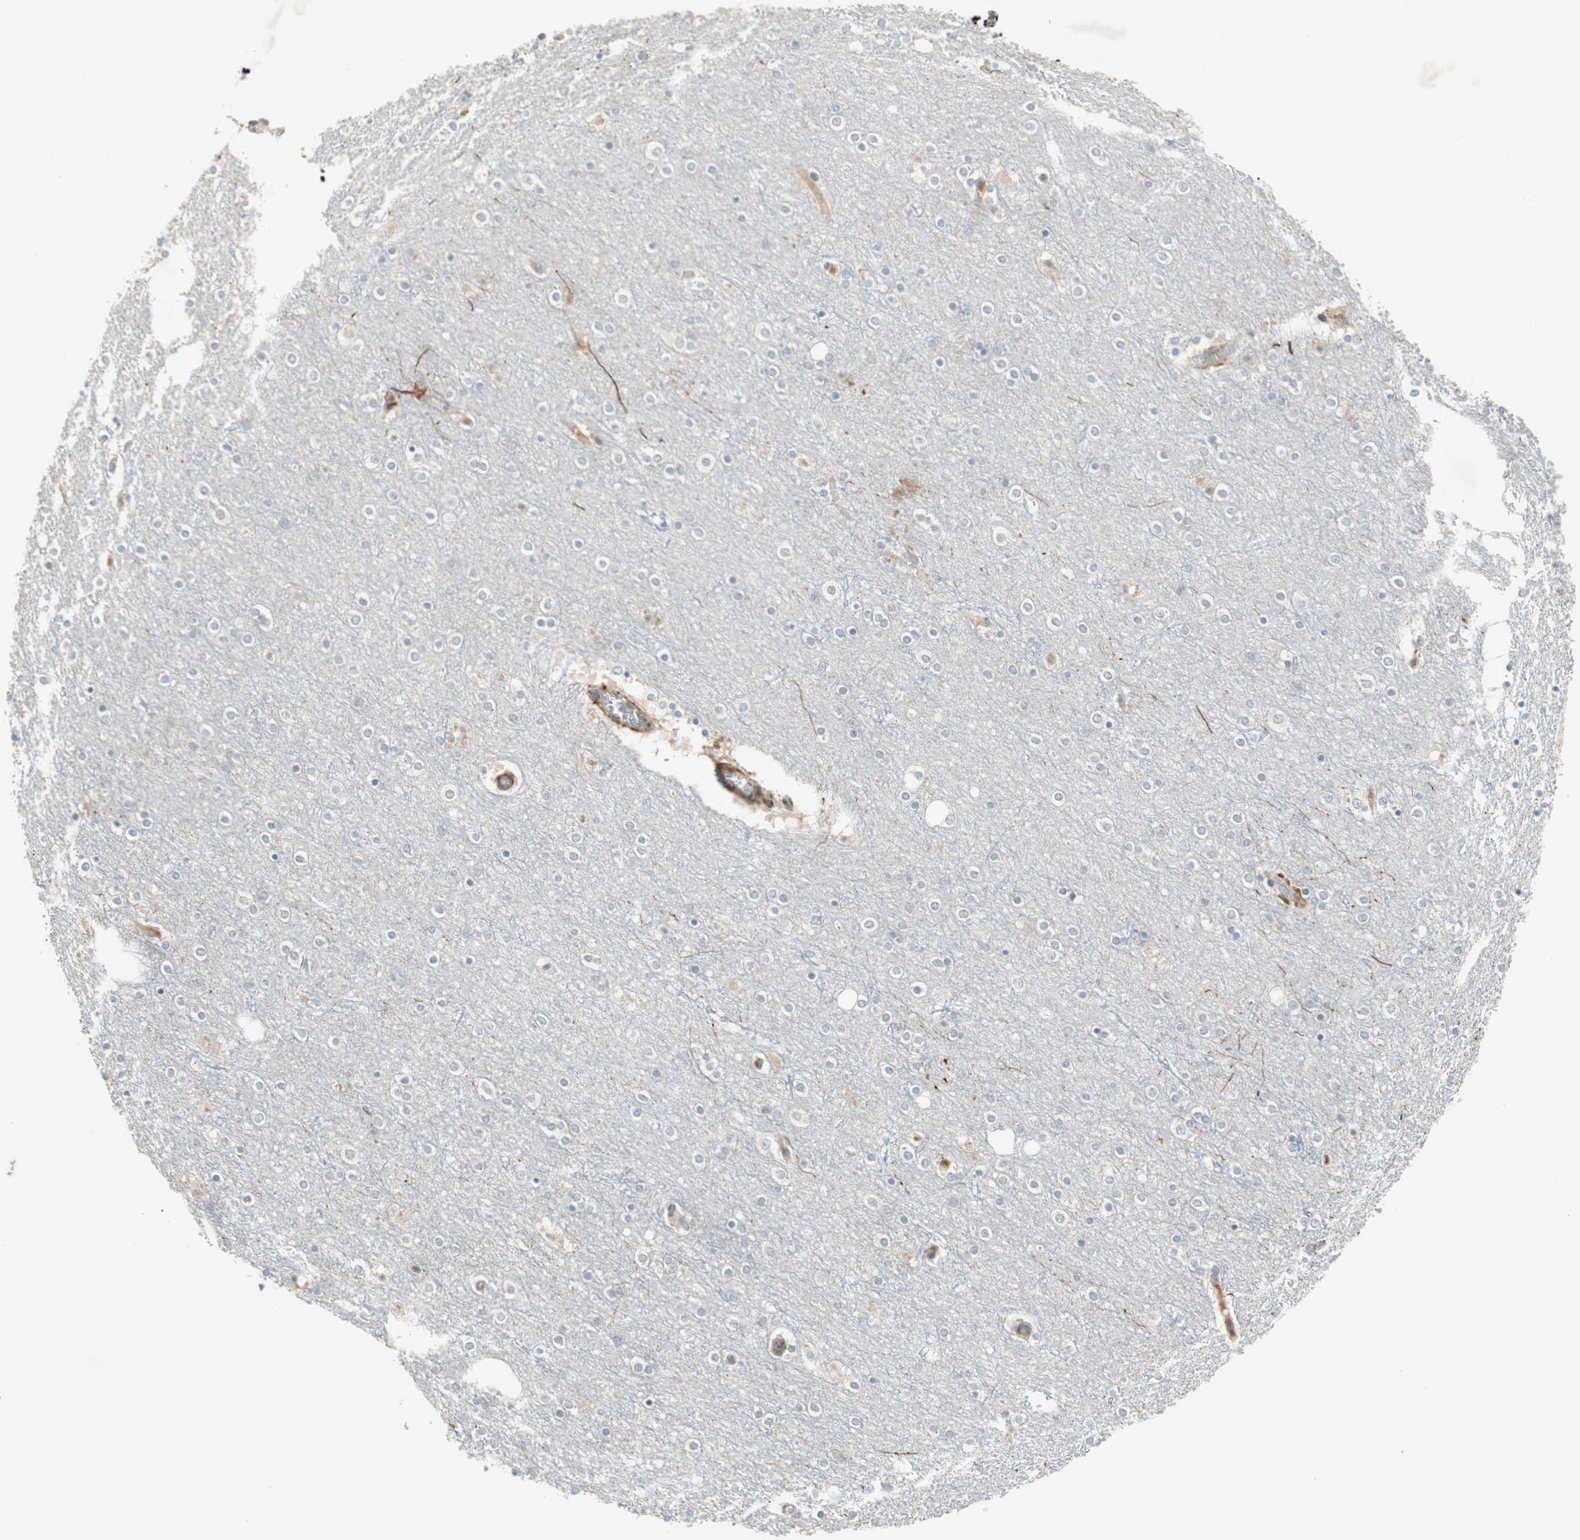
{"staining": {"intensity": "moderate", "quantity": "25%-75%", "location": "cytoplasmic/membranous"}, "tissue": "cerebral cortex", "cell_type": "Endothelial cells", "image_type": "normal", "snomed": [{"axis": "morphology", "description": "Normal tissue, NOS"}, {"axis": "topography", "description": "Cerebral cortex"}], "caption": "Immunohistochemical staining of normal human cerebral cortex displays medium levels of moderate cytoplasmic/membranous staining in about 25%-75% of endothelial cells.", "gene": "RNGTT", "patient": {"sex": "female", "age": 54}}